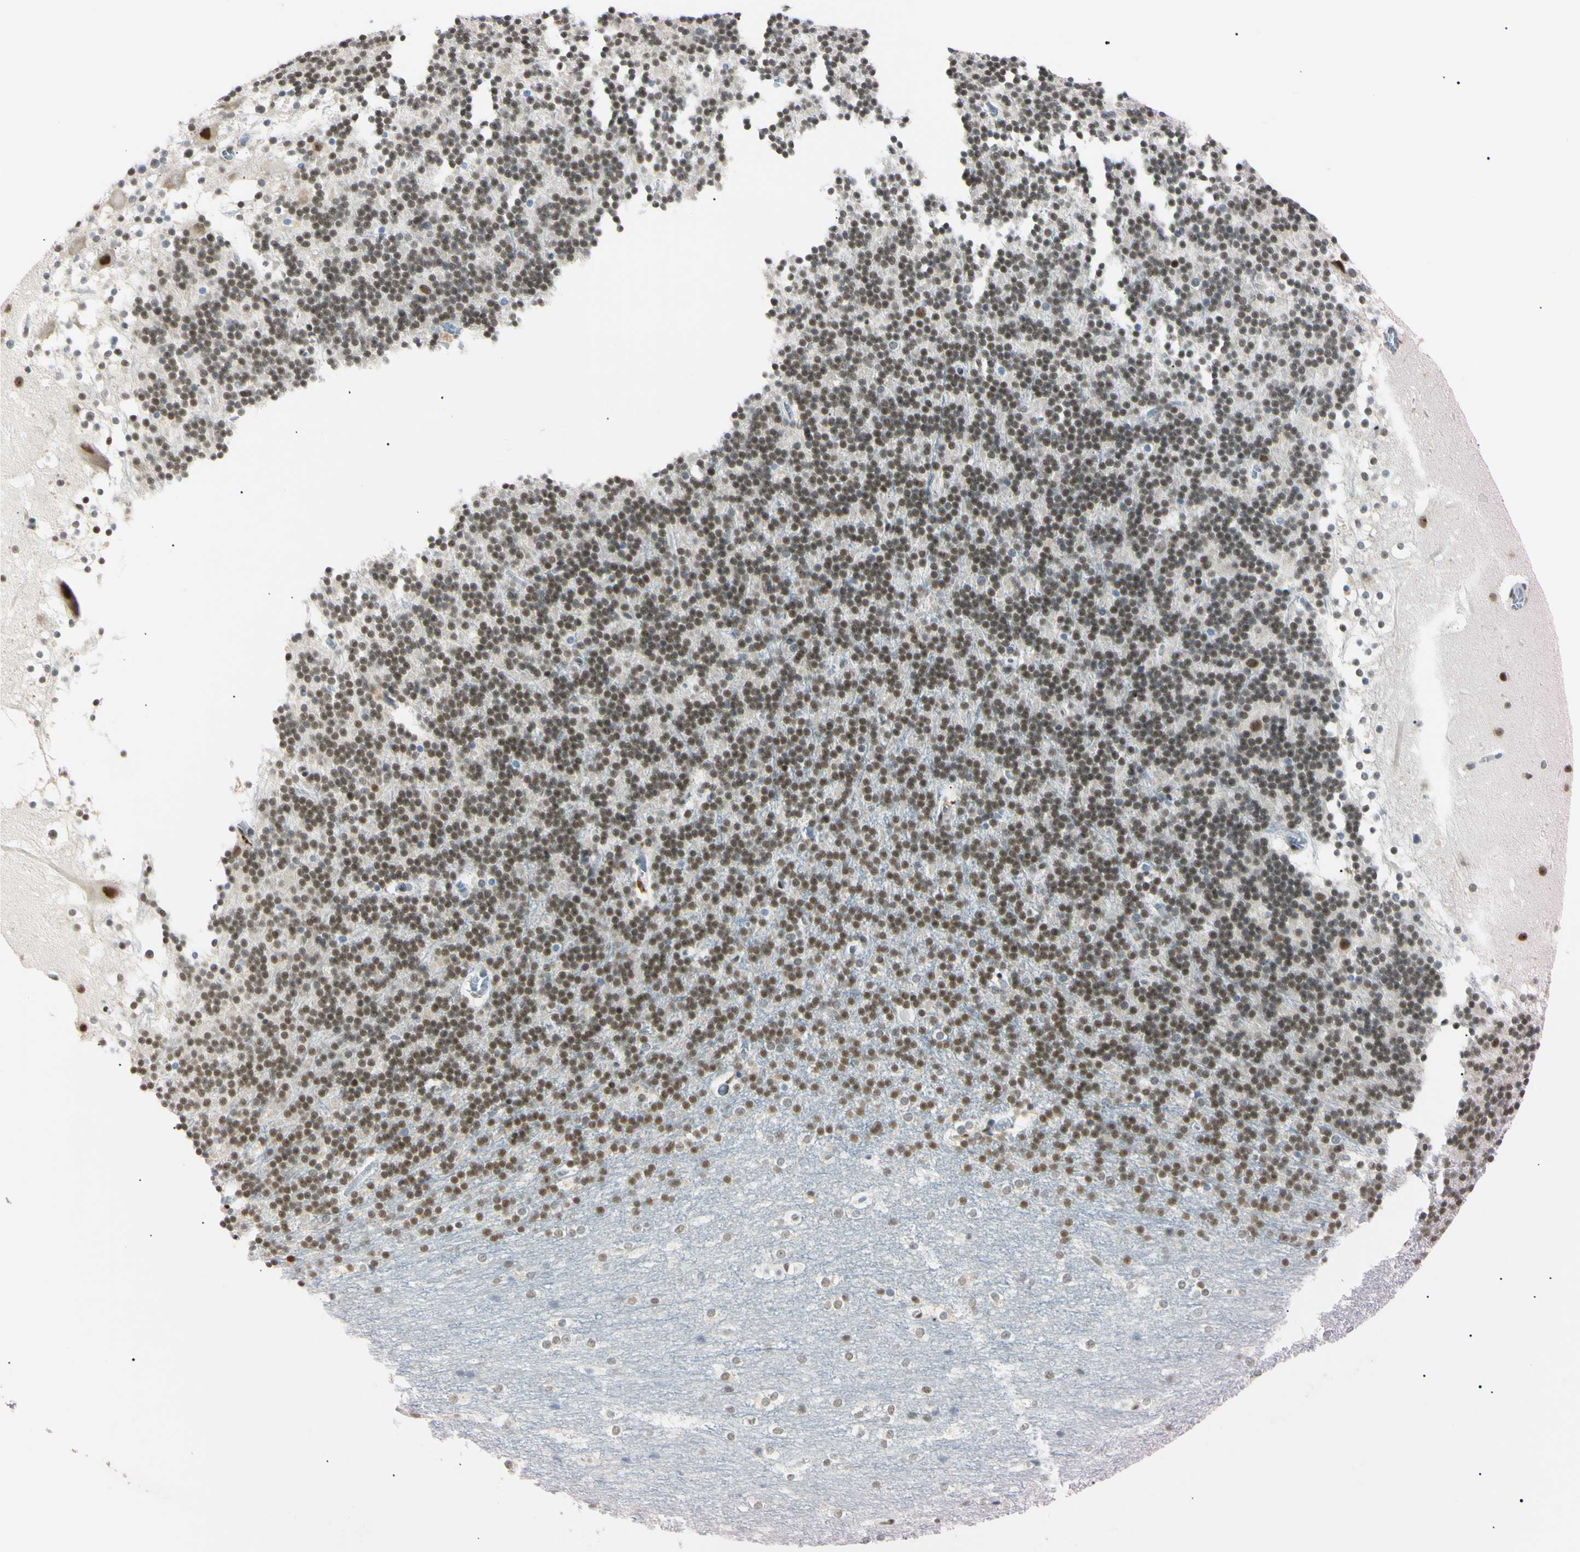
{"staining": {"intensity": "moderate", "quantity": ">75%", "location": "nuclear"}, "tissue": "cerebellum", "cell_type": "Cells in granular layer", "image_type": "normal", "snomed": [{"axis": "morphology", "description": "Normal tissue, NOS"}, {"axis": "topography", "description": "Cerebellum"}], "caption": "Immunohistochemistry (IHC) (DAB (3,3'-diaminobenzidine)) staining of unremarkable human cerebellum reveals moderate nuclear protein expression in about >75% of cells in granular layer.", "gene": "ZNF134", "patient": {"sex": "female", "age": 19}}